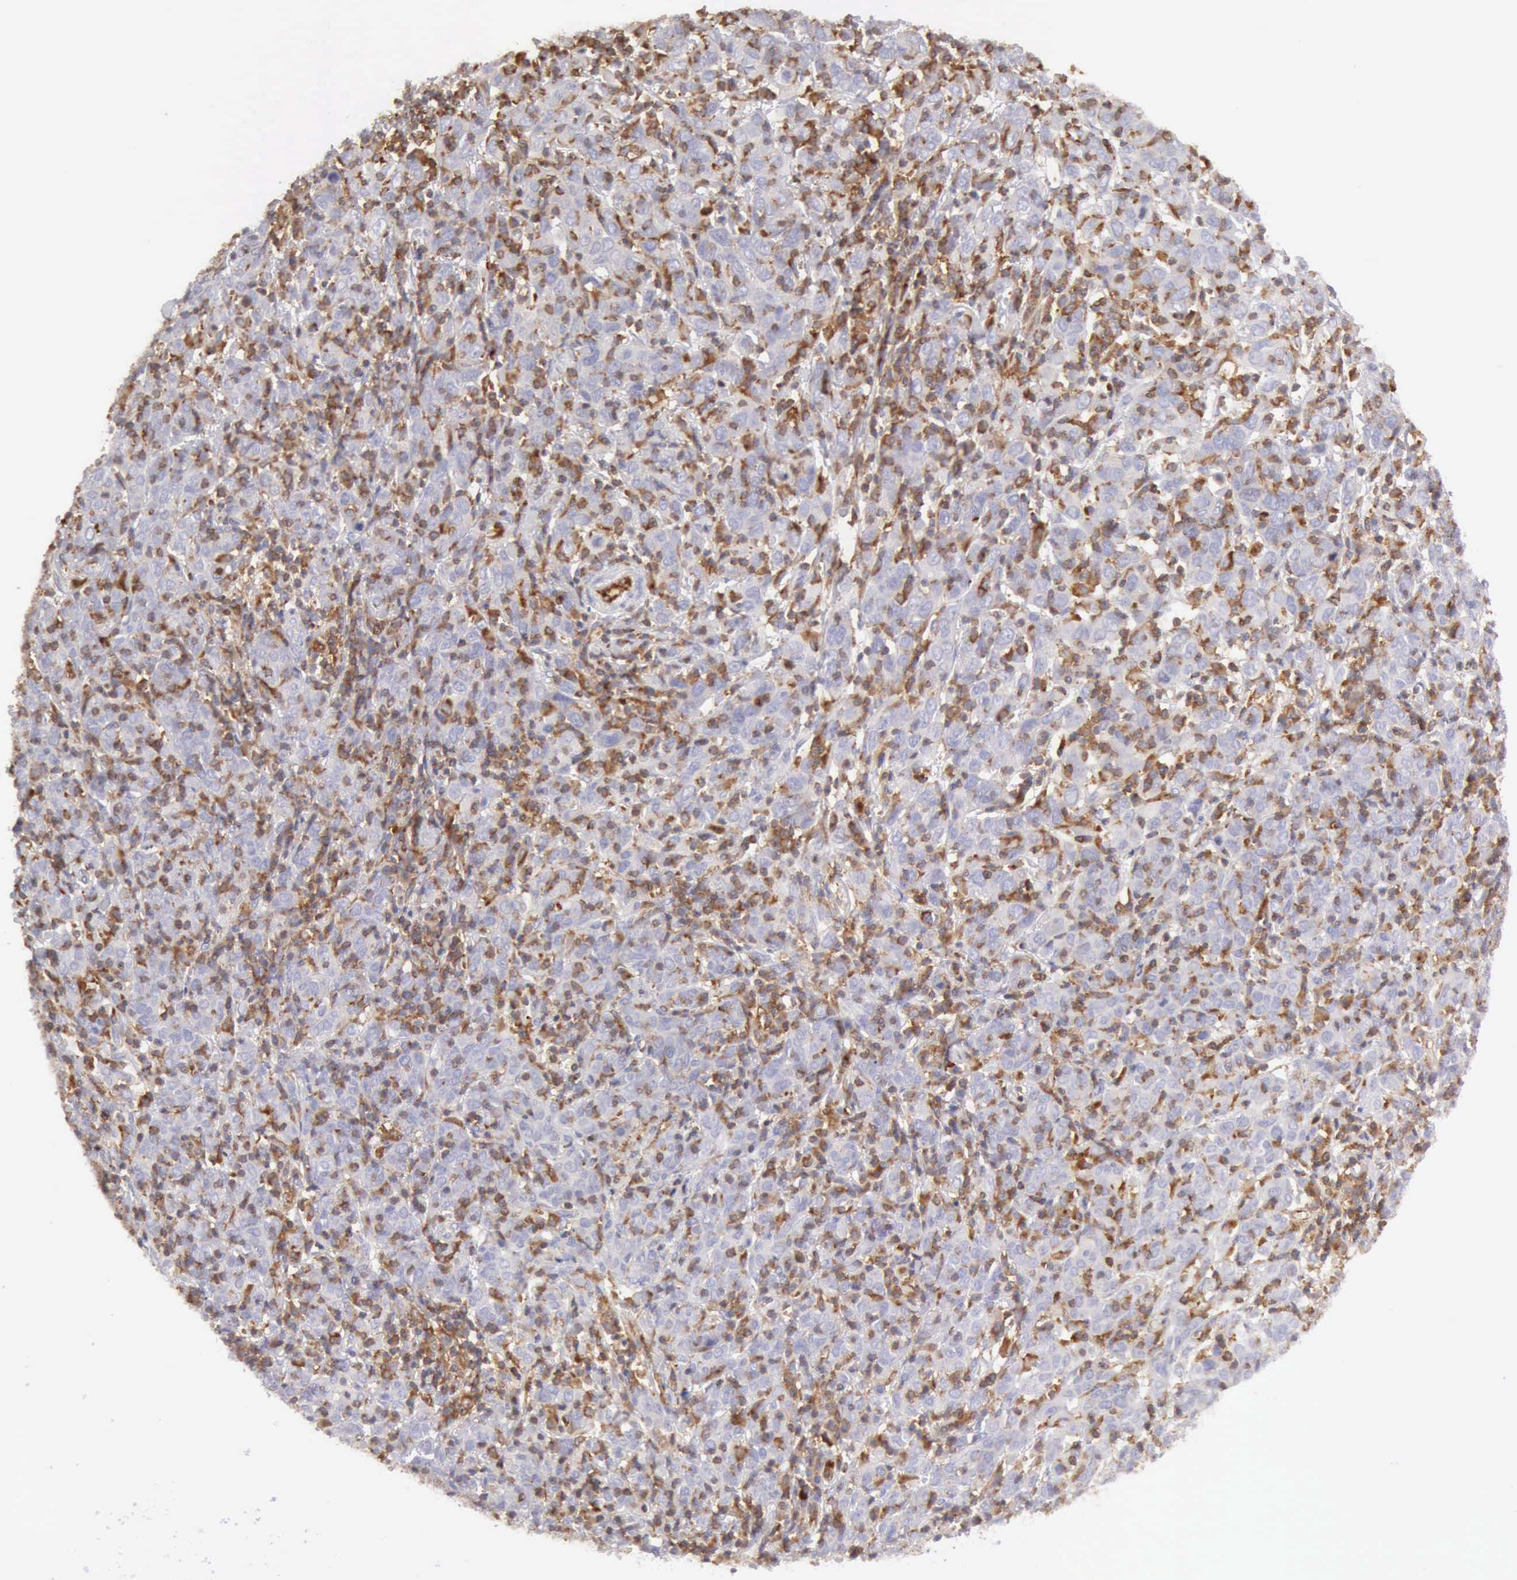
{"staining": {"intensity": "negative", "quantity": "none", "location": "none"}, "tissue": "cervical cancer", "cell_type": "Tumor cells", "image_type": "cancer", "snomed": [{"axis": "morphology", "description": "Normal tissue, NOS"}, {"axis": "morphology", "description": "Squamous cell carcinoma, NOS"}, {"axis": "topography", "description": "Cervix"}], "caption": "Immunohistochemical staining of human cervical squamous cell carcinoma exhibits no significant positivity in tumor cells.", "gene": "ARHGAP4", "patient": {"sex": "female", "age": 67}}